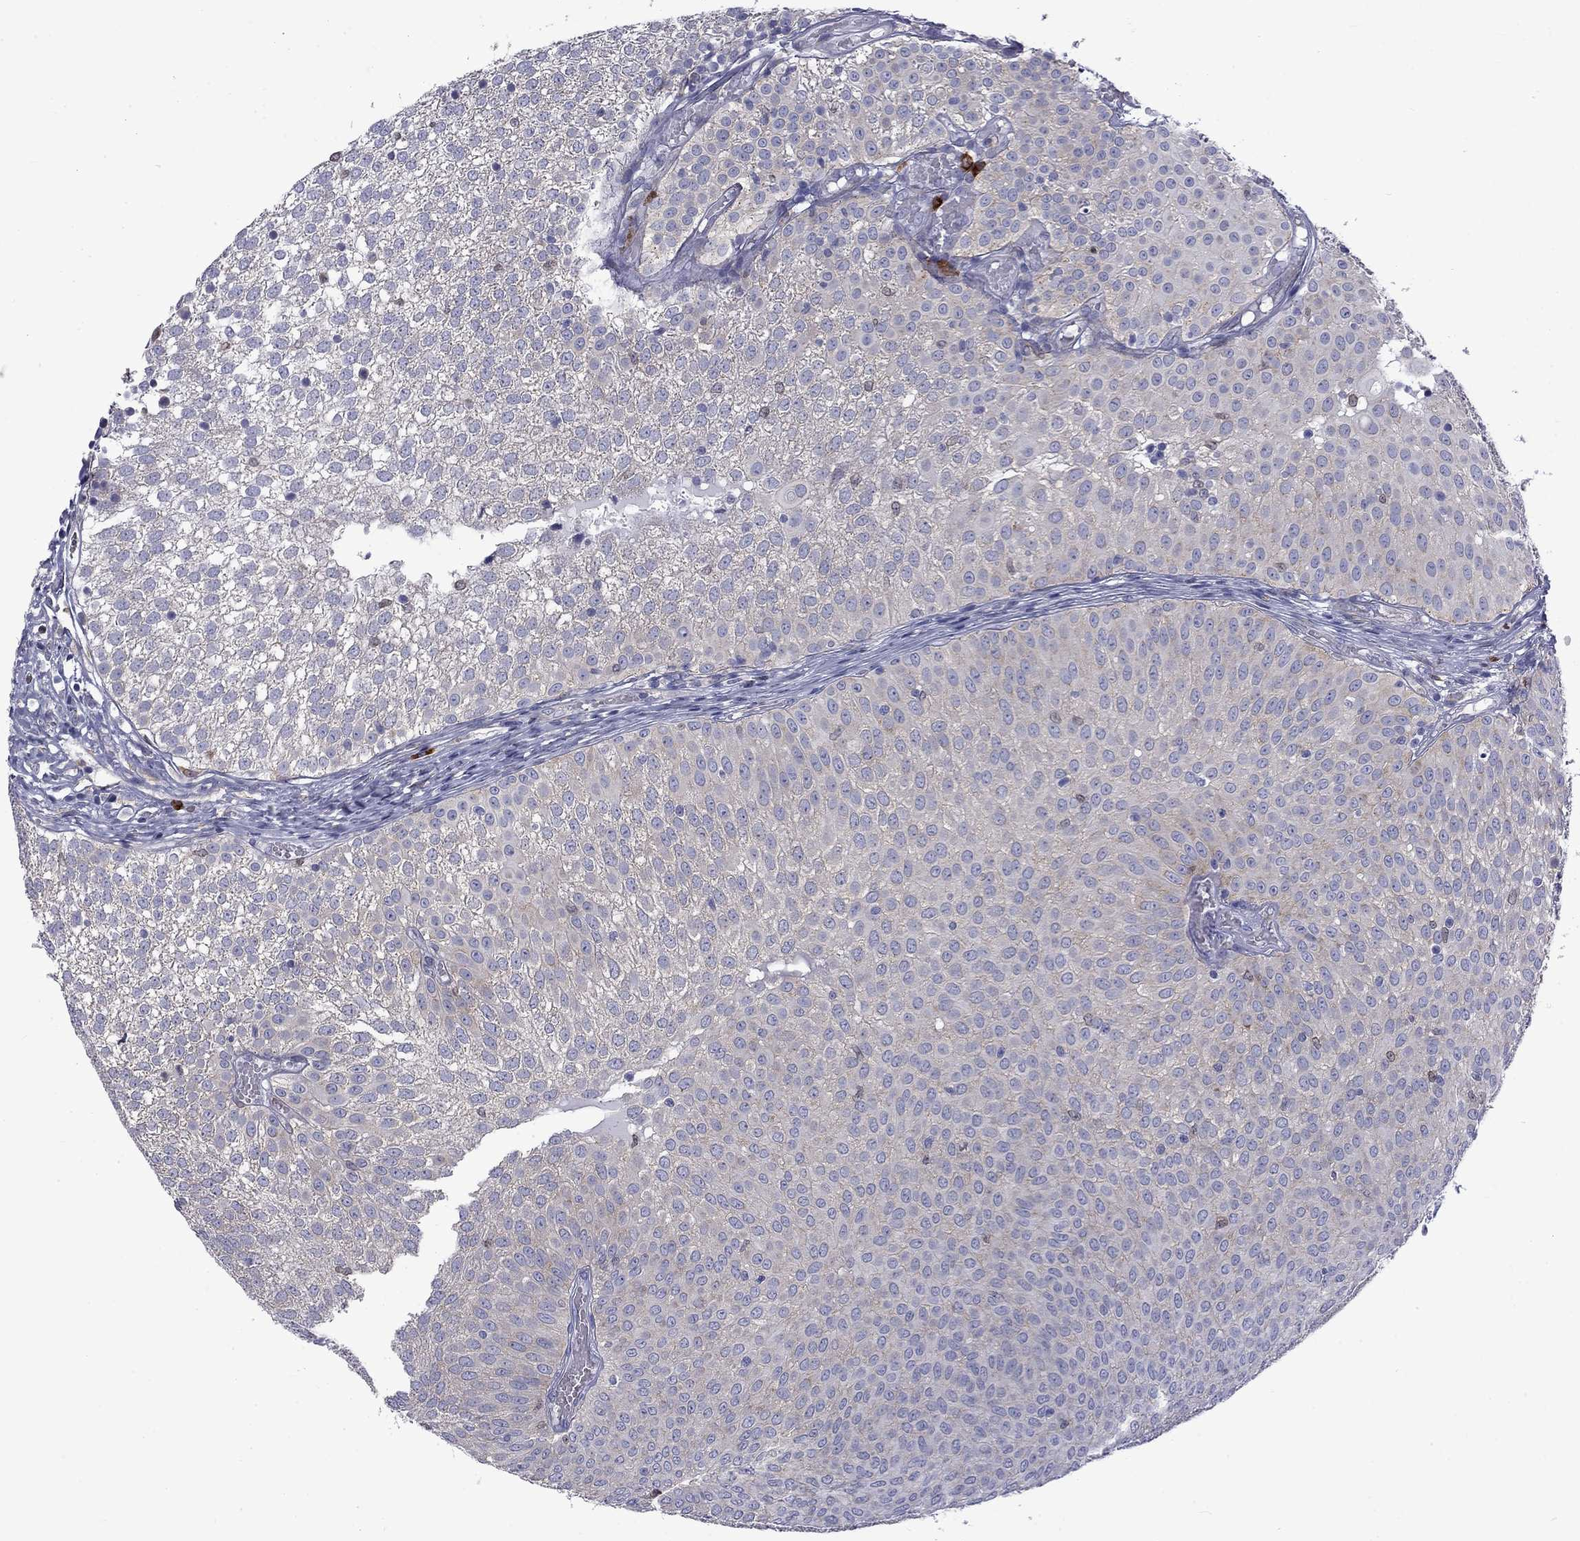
{"staining": {"intensity": "negative", "quantity": "none", "location": "none"}, "tissue": "urothelial cancer", "cell_type": "Tumor cells", "image_type": "cancer", "snomed": [{"axis": "morphology", "description": "Urothelial carcinoma, Low grade"}, {"axis": "topography", "description": "Urinary bladder"}], "caption": "Immunohistochemical staining of low-grade urothelial carcinoma displays no significant staining in tumor cells.", "gene": "PABPC4", "patient": {"sex": "male", "age": 52}}